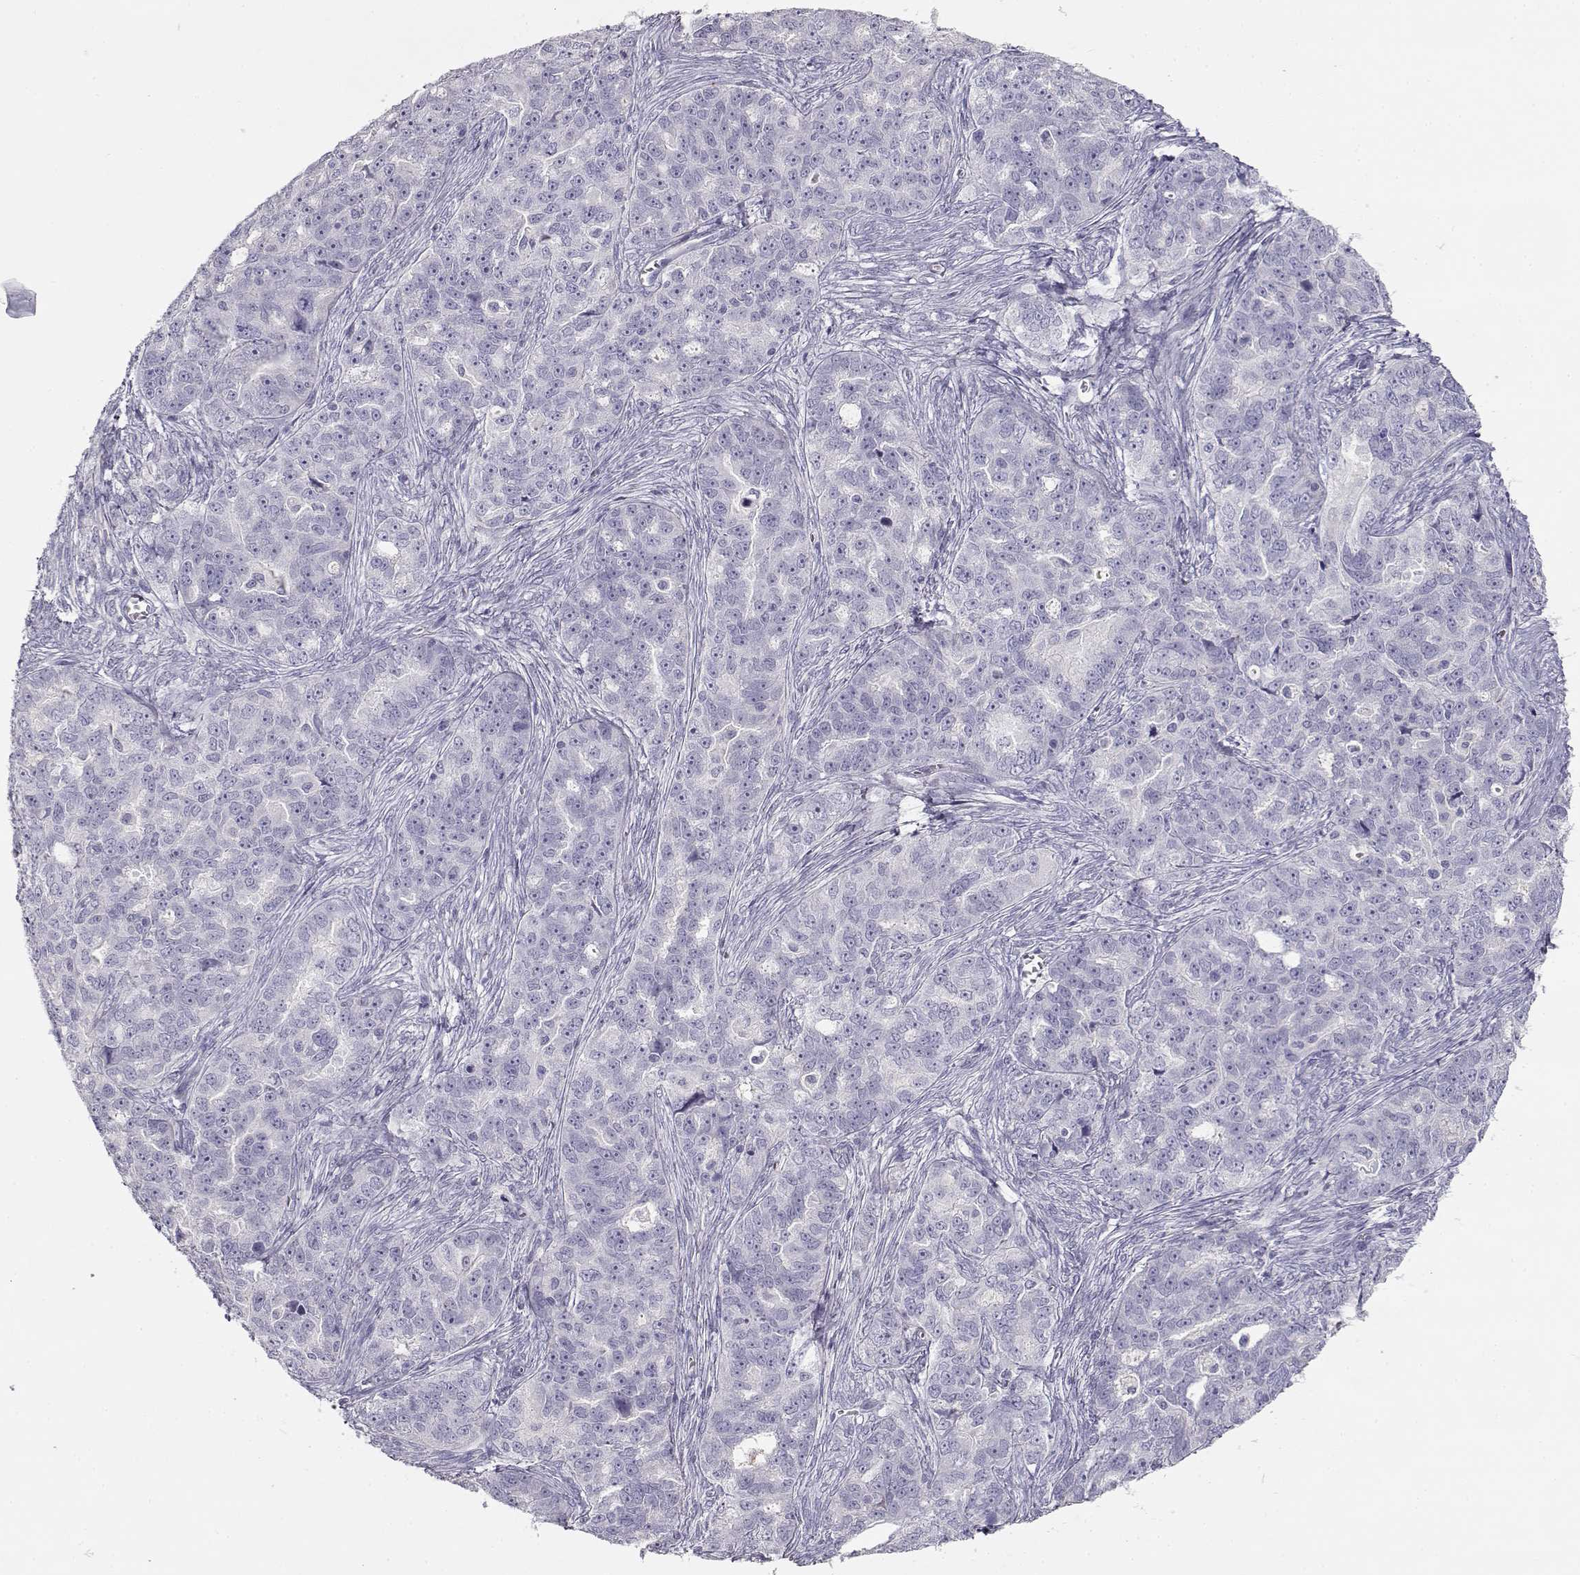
{"staining": {"intensity": "negative", "quantity": "none", "location": "none"}, "tissue": "ovarian cancer", "cell_type": "Tumor cells", "image_type": "cancer", "snomed": [{"axis": "morphology", "description": "Cystadenocarcinoma, serous, NOS"}, {"axis": "topography", "description": "Ovary"}], "caption": "The micrograph reveals no significant expression in tumor cells of ovarian cancer.", "gene": "SLCO6A1", "patient": {"sex": "female", "age": 51}}